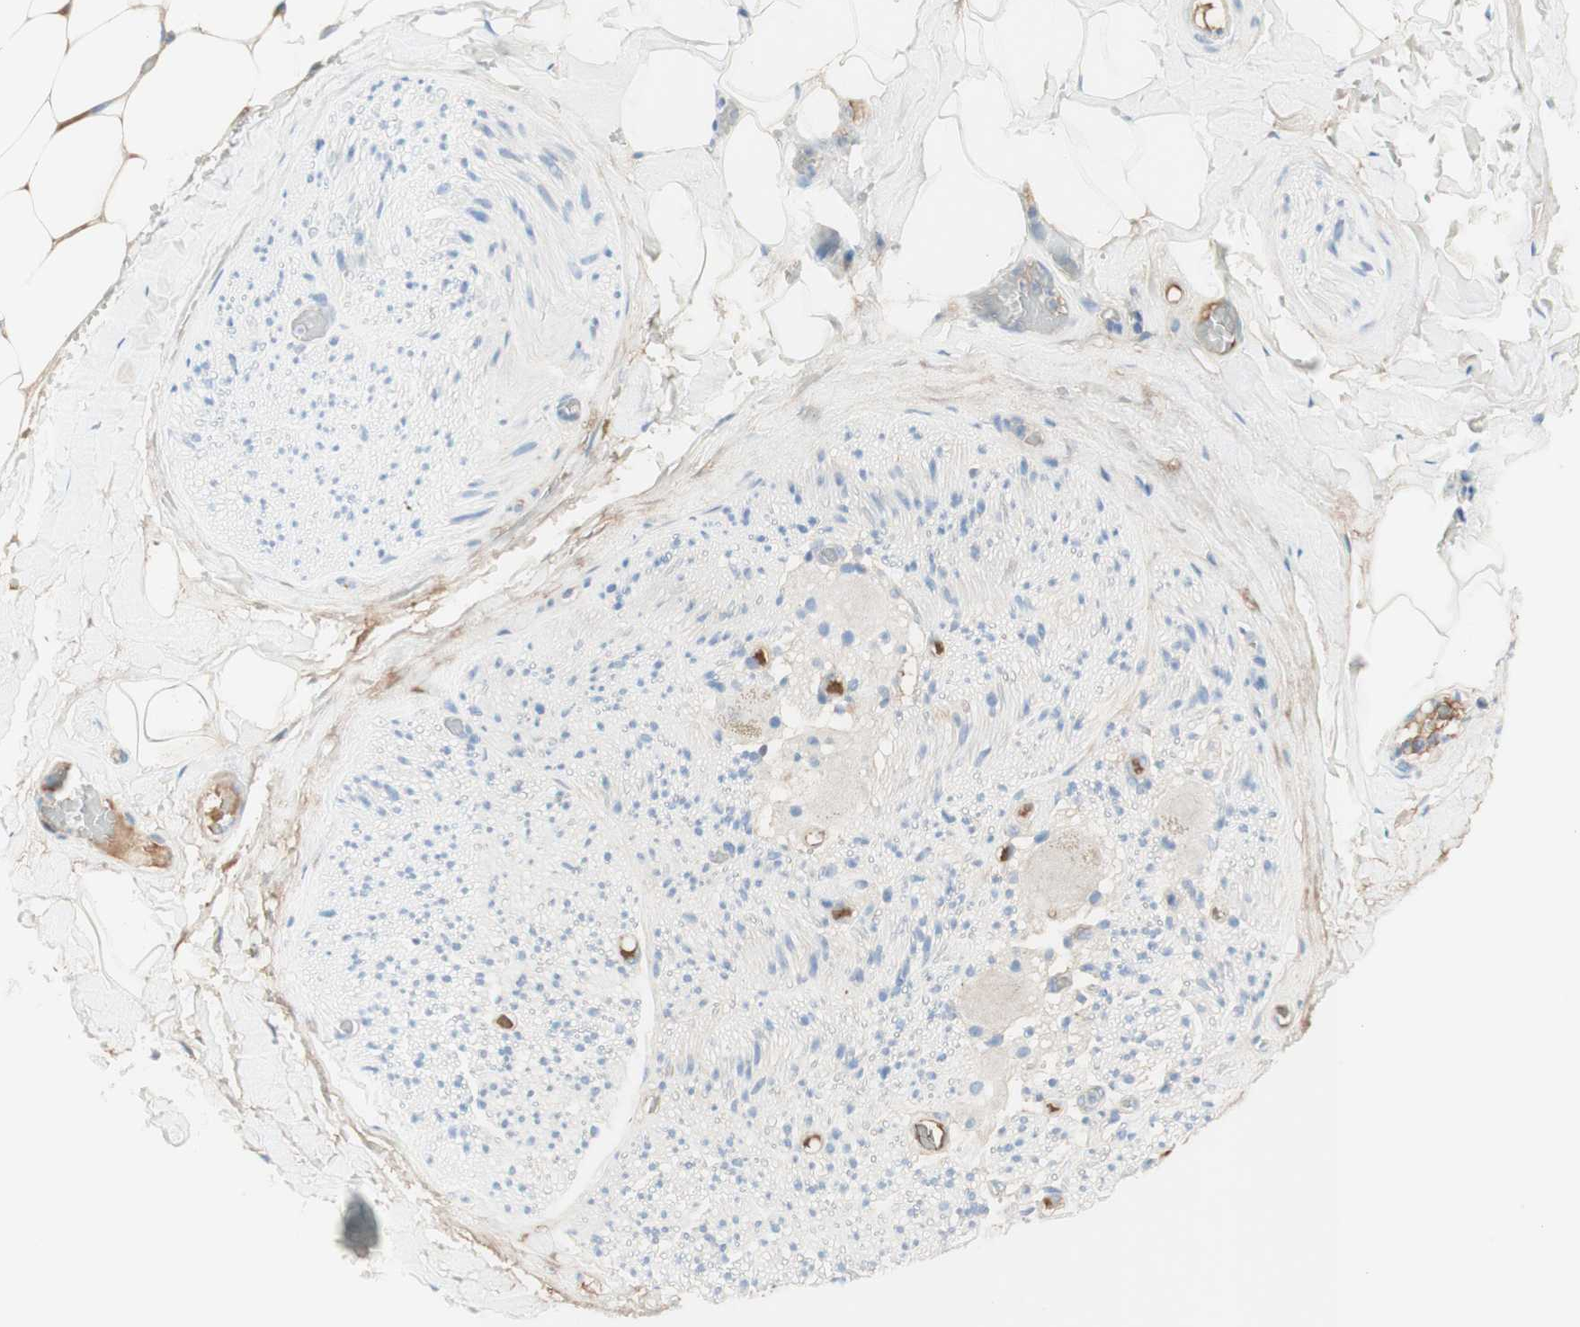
{"staining": {"intensity": "weak", "quantity": ">75%", "location": "cytoplasmic/membranous"}, "tissue": "adipose tissue", "cell_type": "Adipocytes", "image_type": "normal", "snomed": [{"axis": "morphology", "description": "Normal tissue, NOS"}, {"axis": "topography", "description": "Peripheral nerve tissue"}], "caption": "Protein staining of normal adipose tissue reveals weak cytoplasmic/membranous positivity in about >75% of adipocytes. The staining was performed using DAB (3,3'-diaminobenzidine) to visualize the protein expression in brown, while the nuclei were stained in blue with hematoxylin (Magnification: 20x).", "gene": "KNG1", "patient": {"sex": "male", "age": 70}}